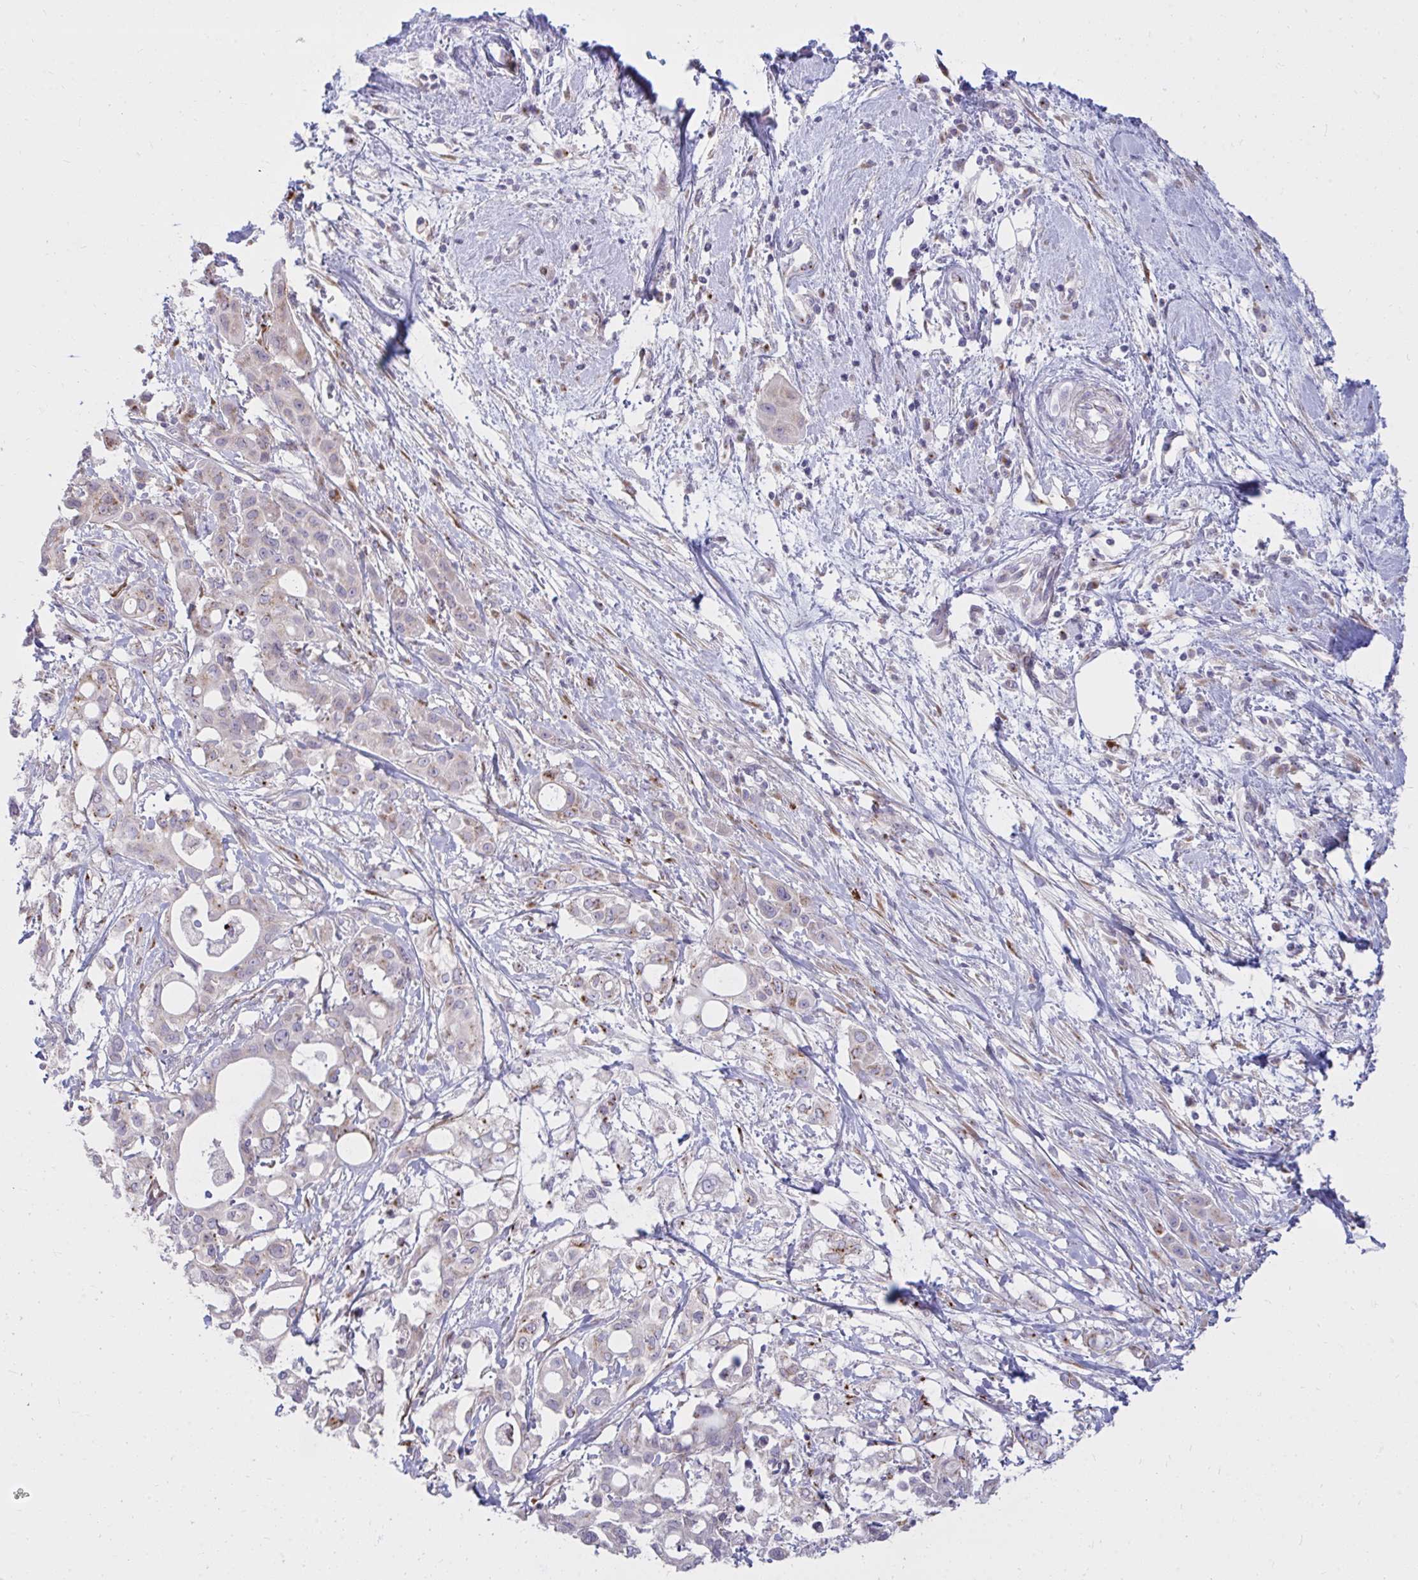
{"staining": {"intensity": "weak", "quantity": "<25%", "location": "cytoplasmic/membranous"}, "tissue": "pancreatic cancer", "cell_type": "Tumor cells", "image_type": "cancer", "snomed": [{"axis": "morphology", "description": "Adenocarcinoma, NOS"}, {"axis": "topography", "description": "Pancreas"}], "caption": "An image of pancreatic cancer stained for a protein shows no brown staining in tumor cells. (Brightfield microscopy of DAB (3,3'-diaminobenzidine) immunohistochemistry at high magnification).", "gene": "RAB6B", "patient": {"sex": "female", "age": 68}}